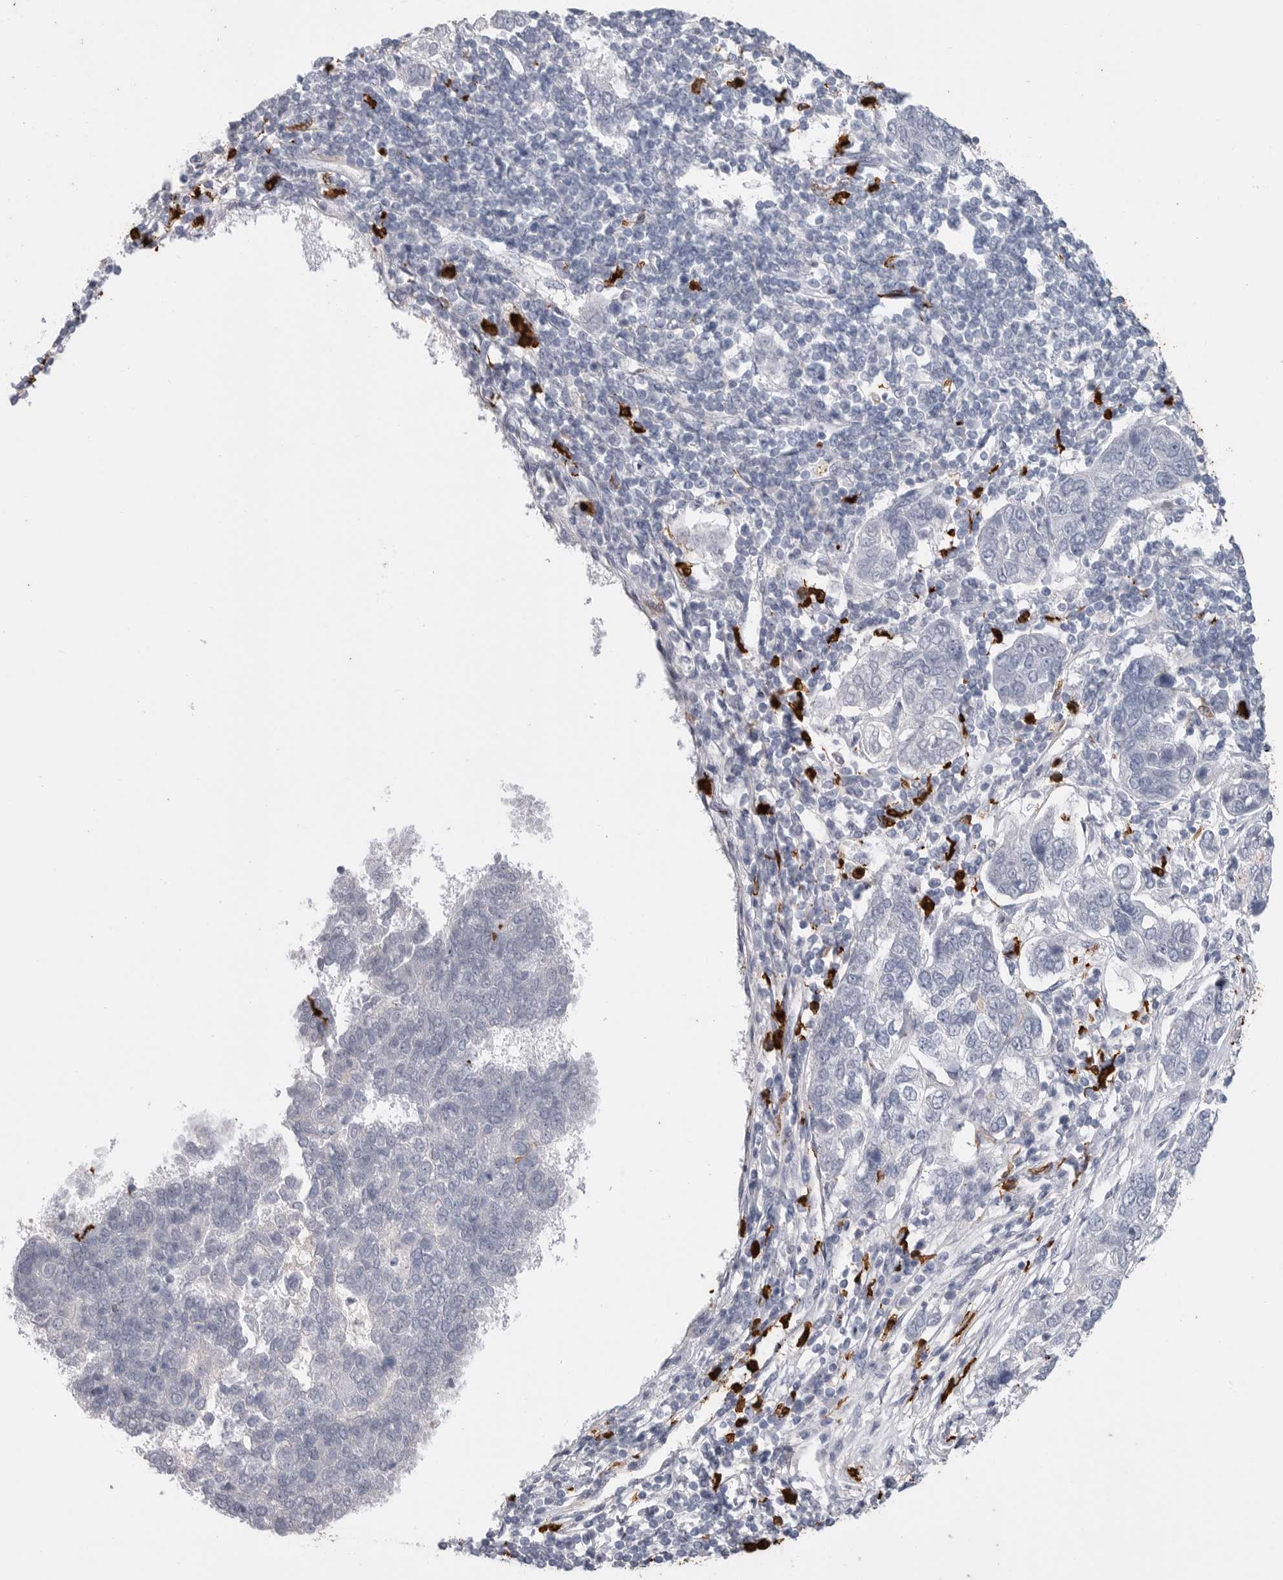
{"staining": {"intensity": "negative", "quantity": "none", "location": "none"}, "tissue": "pancreatic cancer", "cell_type": "Tumor cells", "image_type": "cancer", "snomed": [{"axis": "morphology", "description": "Adenocarcinoma, NOS"}, {"axis": "topography", "description": "Pancreas"}], "caption": "The photomicrograph displays no significant expression in tumor cells of pancreatic cancer.", "gene": "CYB561D1", "patient": {"sex": "female", "age": 61}}